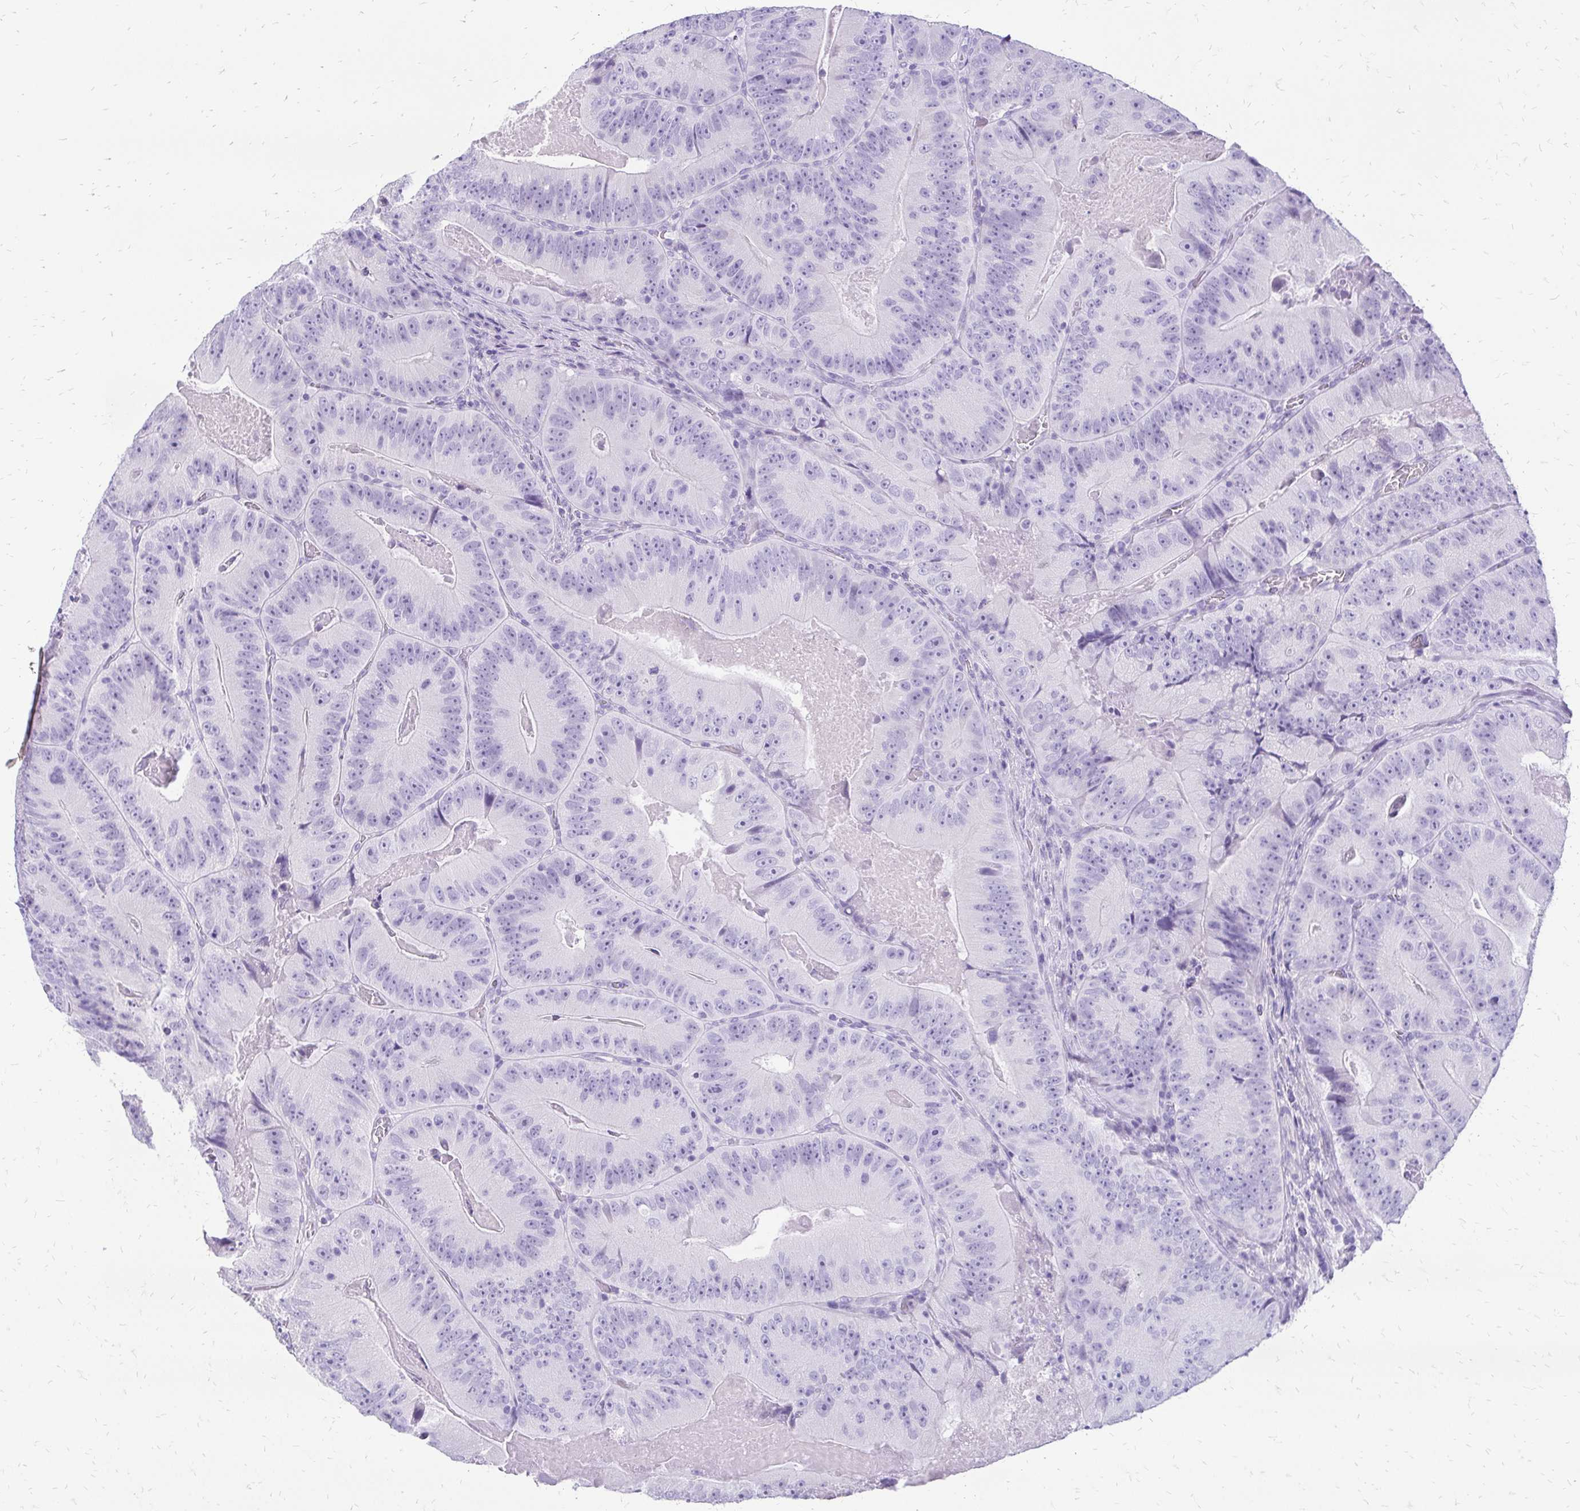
{"staining": {"intensity": "negative", "quantity": "none", "location": "none"}, "tissue": "colorectal cancer", "cell_type": "Tumor cells", "image_type": "cancer", "snomed": [{"axis": "morphology", "description": "Adenocarcinoma, NOS"}, {"axis": "topography", "description": "Colon"}], "caption": "Human colorectal cancer stained for a protein using IHC shows no expression in tumor cells.", "gene": "SLC32A1", "patient": {"sex": "female", "age": 86}}